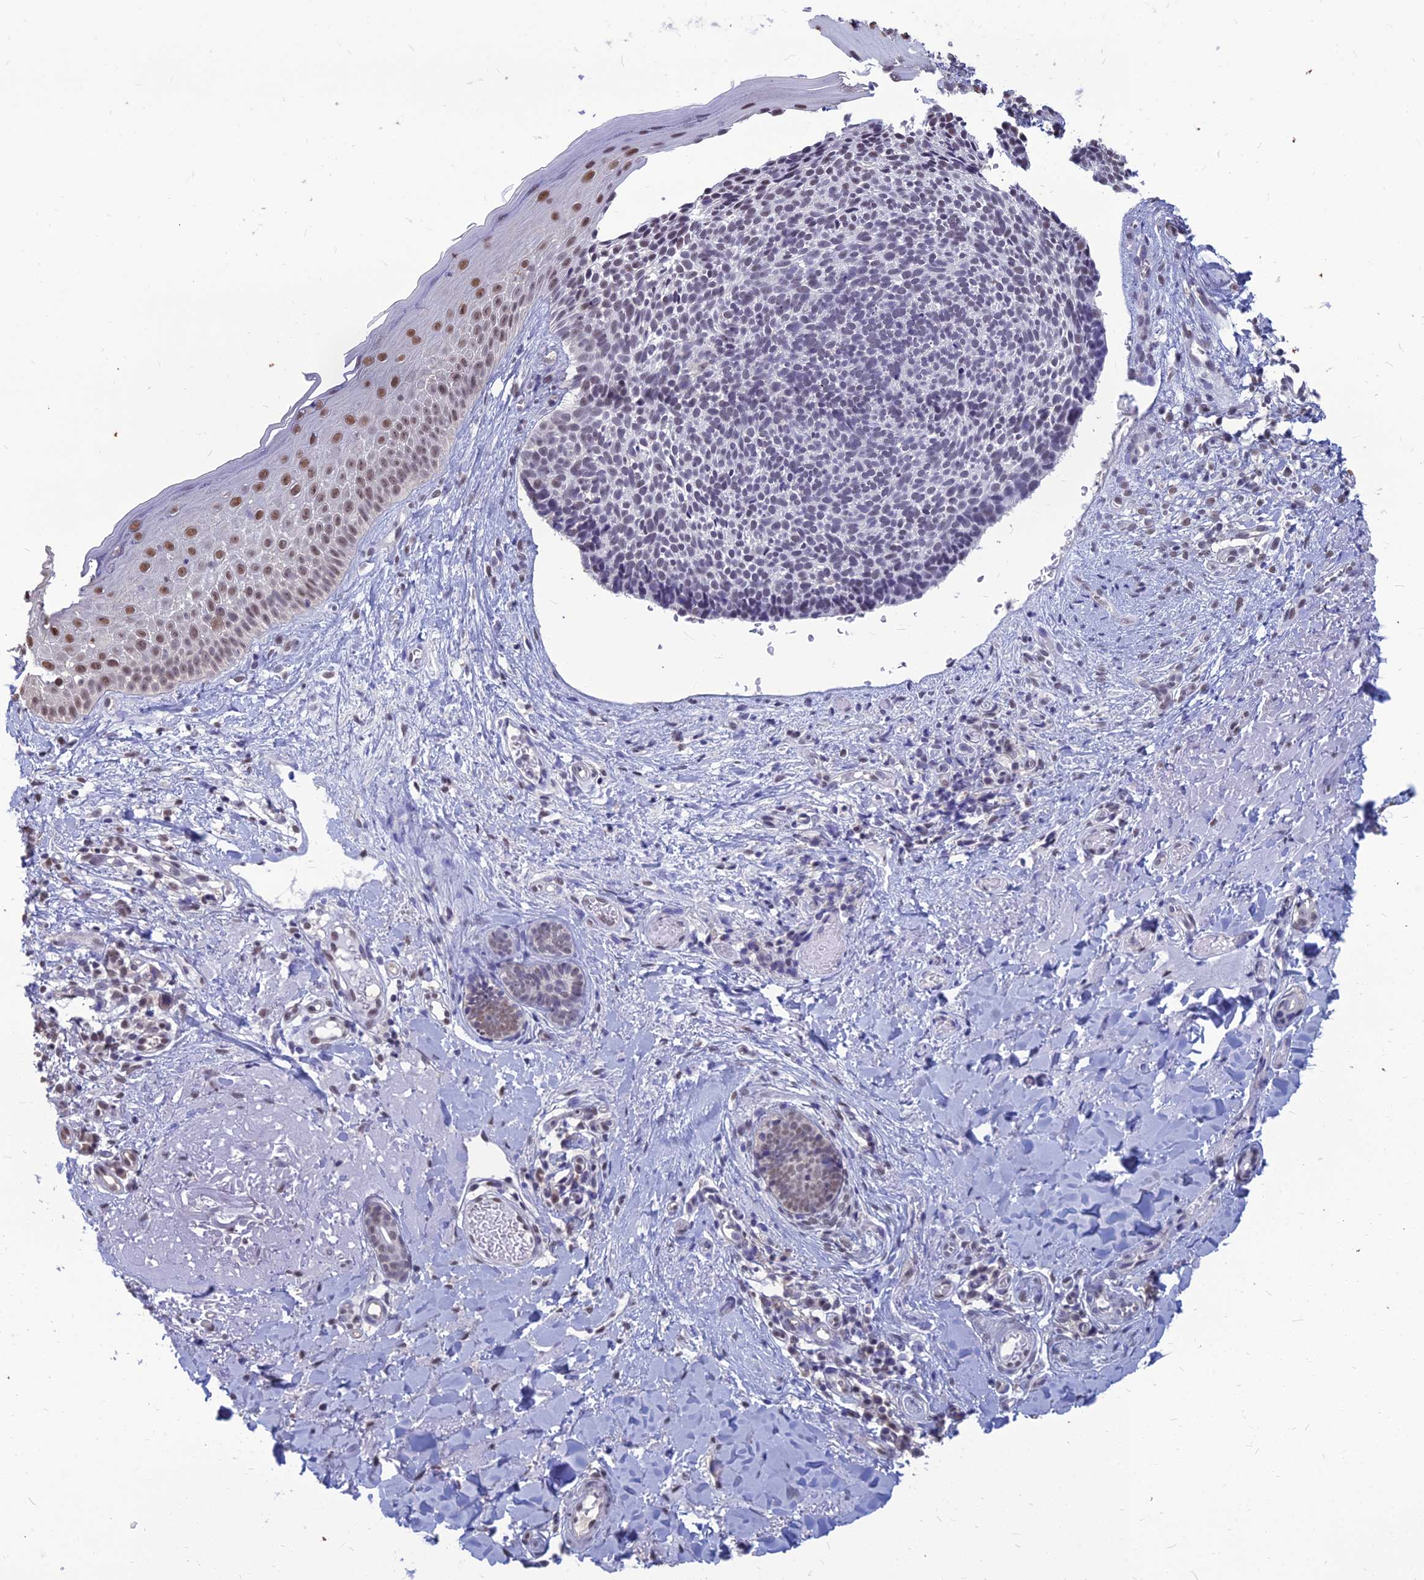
{"staining": {"intensity": "weak", "quantity": "<25%", "location": "nuclear"}, "tissue": "skin cancer", "cell_type": "Tumor cells", "image_type": "cancer", "snomed": [{"axis": "morphology", "description": "Basal cell carcinoma"}, {"axis": "topography", "description": "Skin"}], "caption": "The histopathology image displays no significant expression in tumor cells of skin cancer (basal cell carcinoma).", "gene": "SRSF7", "patient": {"sex": "male", "age": 84}}